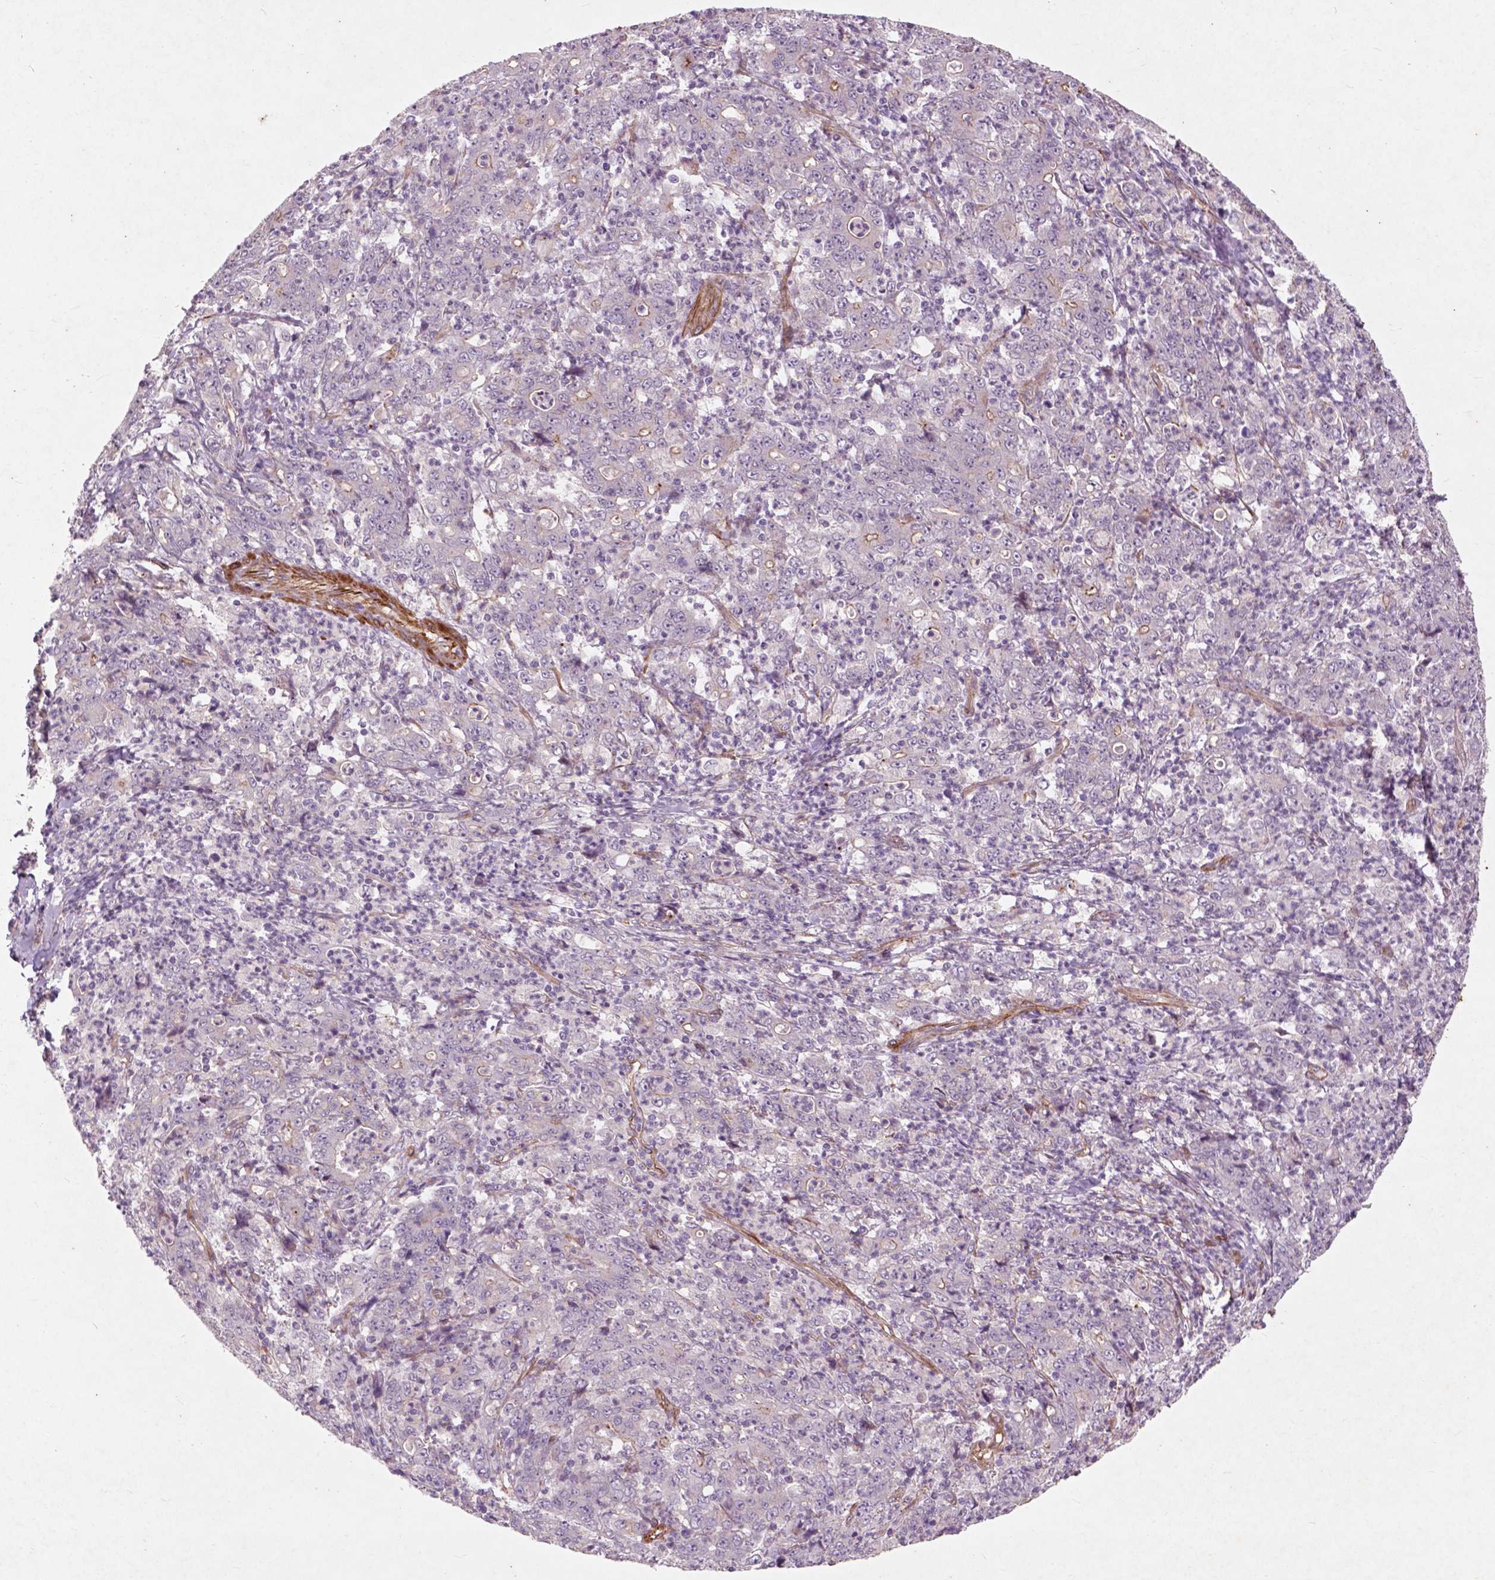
{"staining": {"intensity": "negative", "quantity": "none", "location": "none"}, "tissue": "stomach cancer", "cell_type": "Tumor cells", "image_type": "cancer", "snomed": [{"axis": "morphology", "description": "Adenocarcinoma, NOS"}, {"axis": "topography", "description": "Stomach, lower"}], "caption": "Immunohistochemistry (IHC) of human stomach cancer exhibits no staining in tumor cells. Brightfield microscopy of immunohistochemistry stained with DAB (3,3'-diaminobenzidine) (brown) and hematoxylin (blue), captured at high magnification.", "gene": "RFPL4B", "patient": {"sex": "female", "age": 71}}